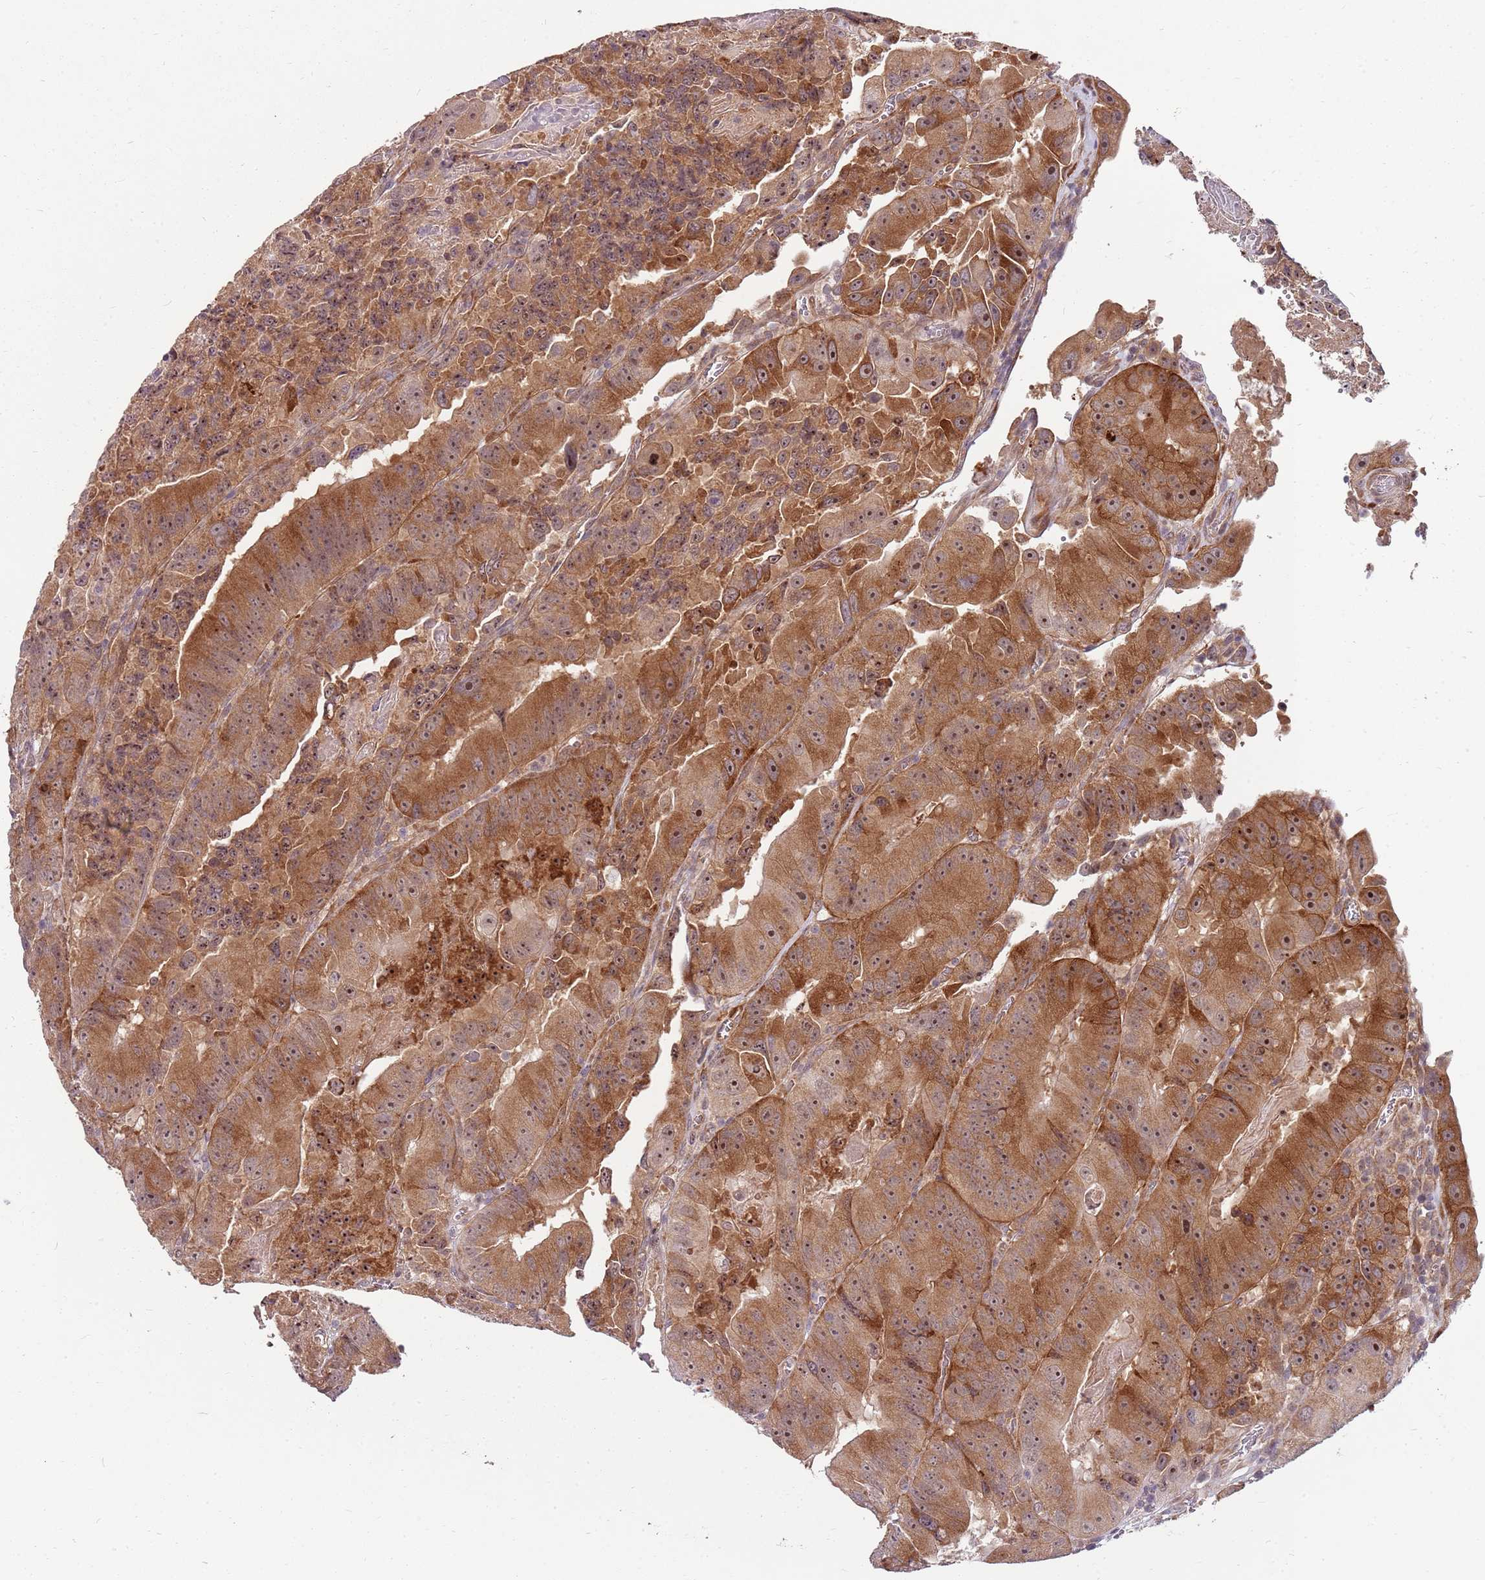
{"staining": {"intensity": "moderate", "quantity": ">75%", "location": "cytoplasmic/membranous,nuclear"}, "tissue": "colorectal cancer", "cell_type": "Tumor cells", "image_type": "cancer", "snomed": [{"axis": "morphology", "description": "Adenocarcinoma, NOS"}, {"axis": "topography", "description": "Colon"}], "caption": "Tumor cells display moderate cytoplasmic/membranous and nuclear positivity in about >75% of cells in colorectal cancer (adenocarcinoma). The protein of interest is shown in brown color, while the nuclei are stained blue.", "gene": "FBXL22", "patient": {"sex": "female", "age": 86}}